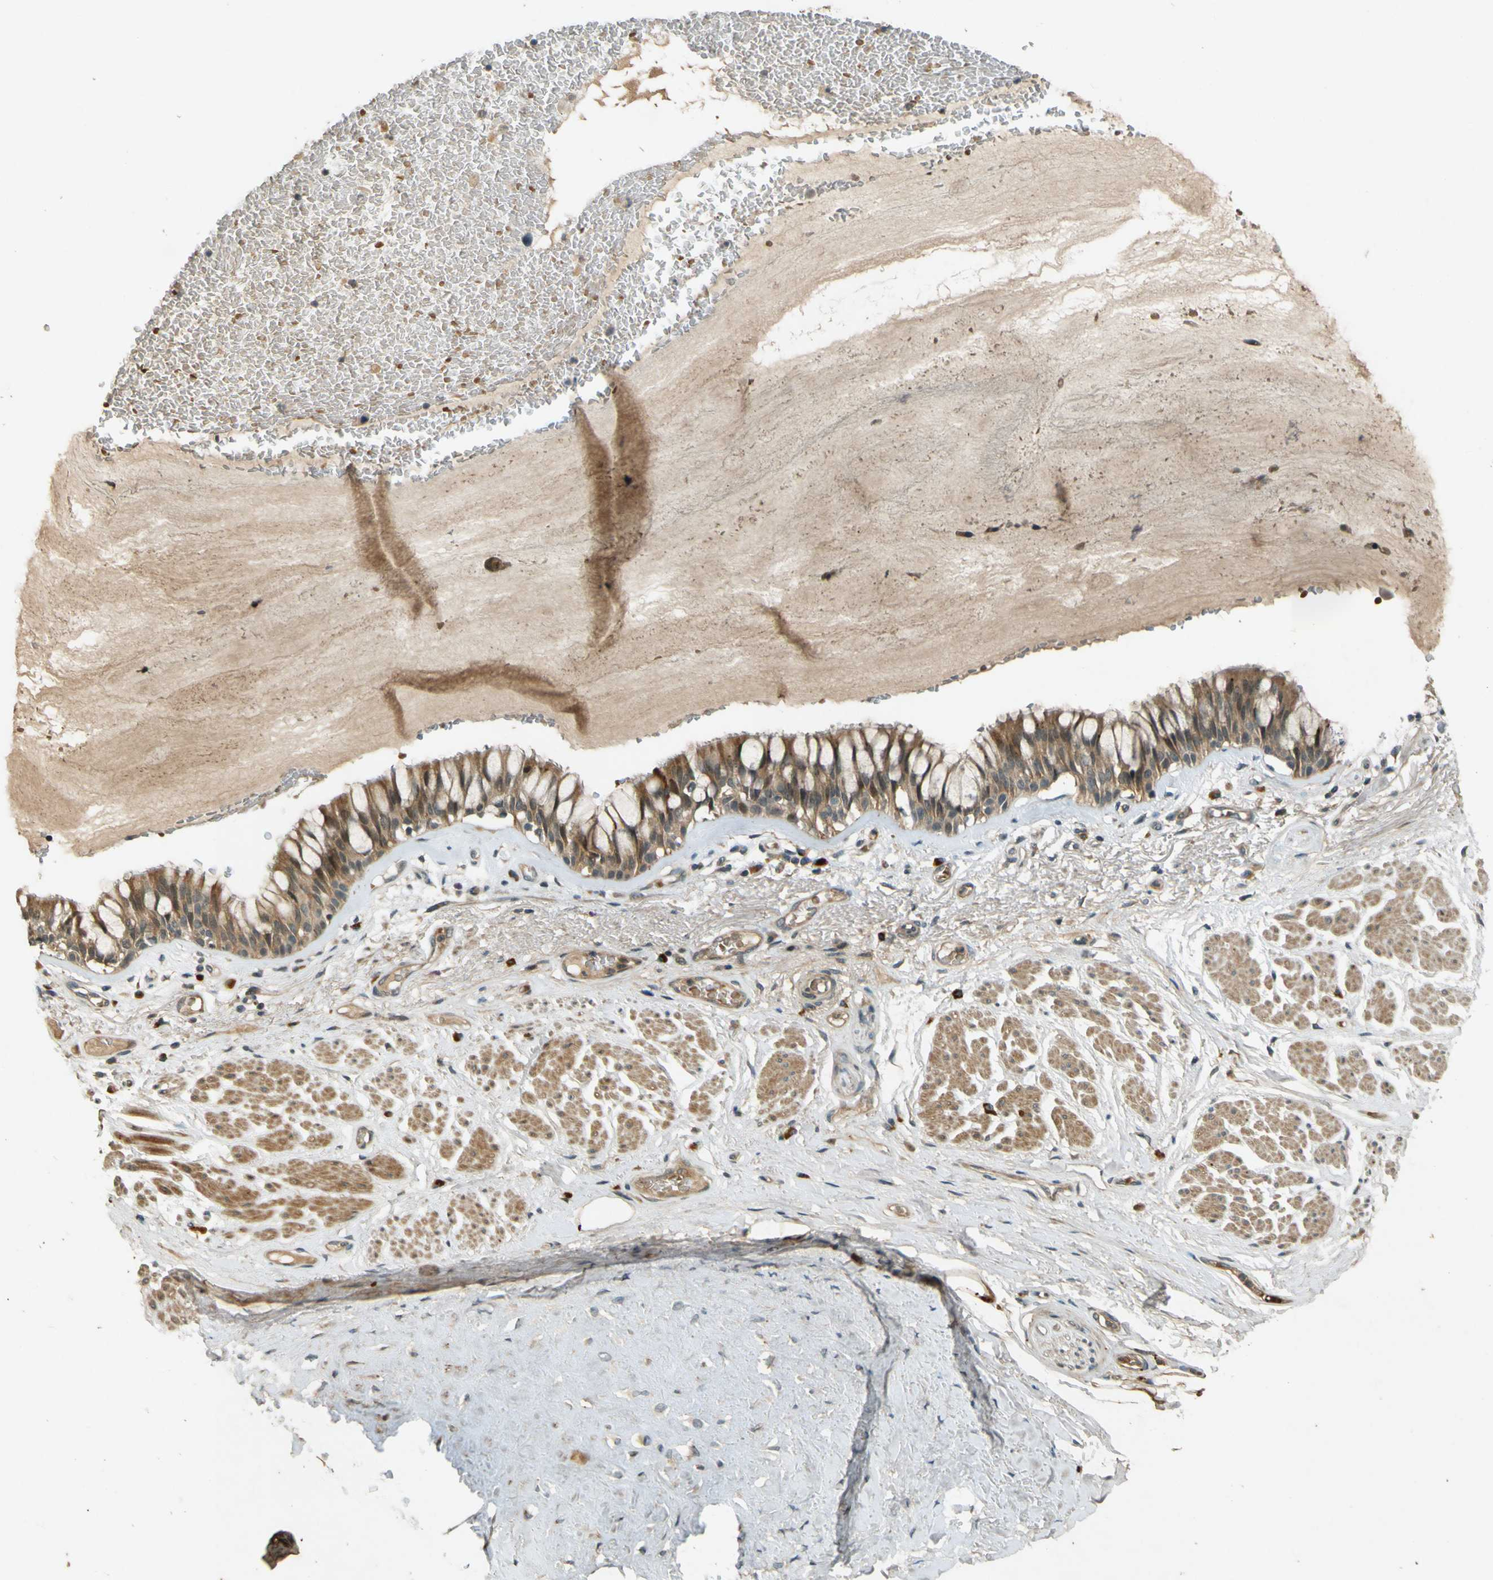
{"staining": {"intensity": "moderate", "quantity": ">75%", "location": "cytoplasmic/membranous"}, "tissue": "bronchus", "cell_type": "Respiratory epithelial cells", "image_type": "normal", "snomed": [{"axis": "morphology", "description": "Normal tissue, NOS"}, {"axis": "topography", "description": "Bronchus"}], "caption": "Immunohistochemical staining of normal human bronchus displays medium levels of moderate cytoplasmic/membranous positivity in about >75% of respiratory epithelial cells.", "gene": "MPDZ", "patient": {"sex": "male", "age": 66}}